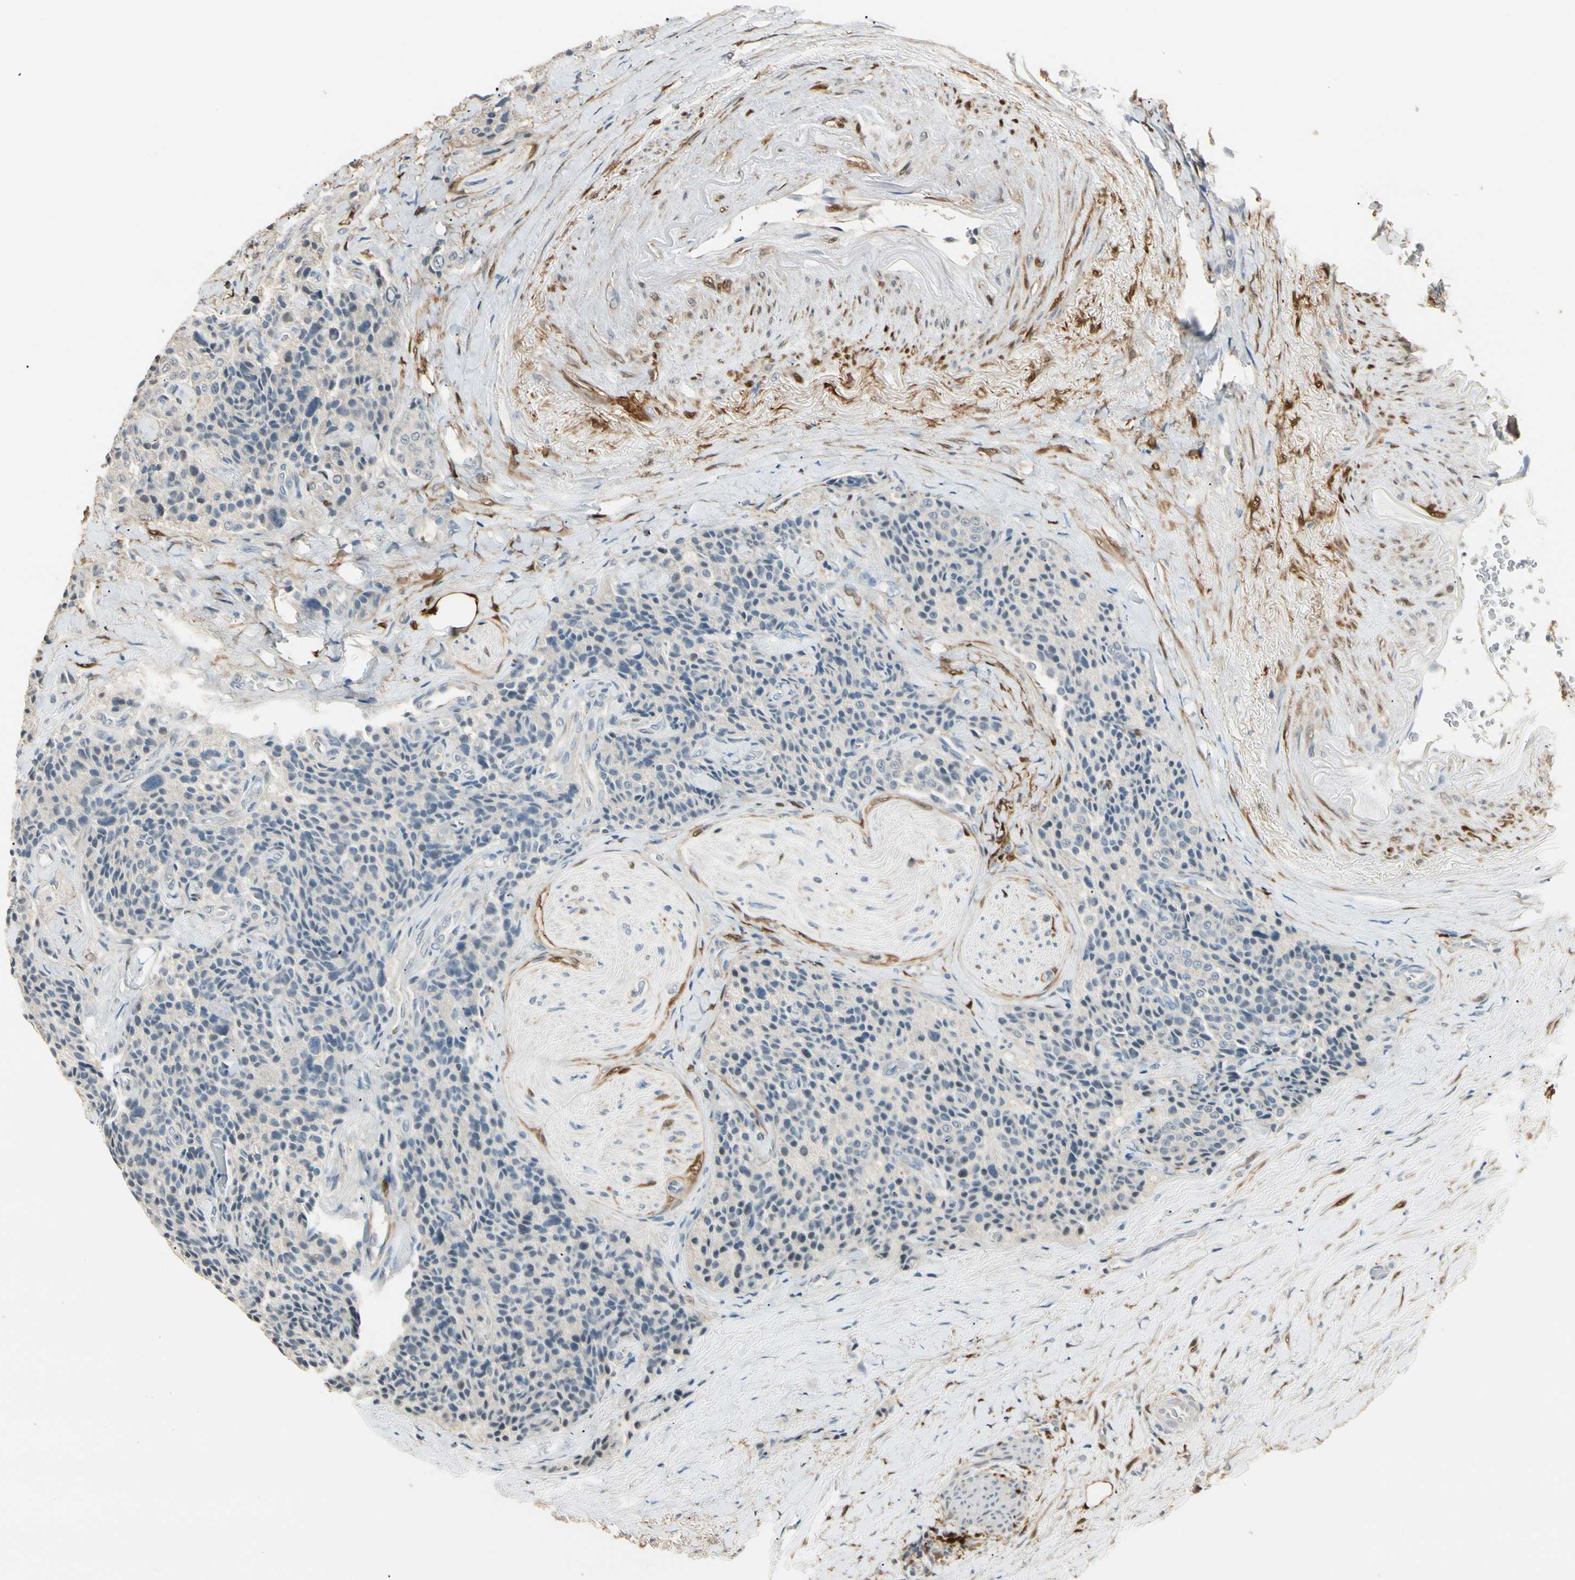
{"staining": {"intensity": "negative", "quantity": "none", "location": "none"}, "tissue": "carcinoid", "cell_type": "Tumor cells", "image_type": "cancer", "snomed": [{"axis": "morphology", "description": "Carcinoid, malignant, NOS"}, {"axis": "topography", "description": "Colon"}], "caption": "The photomicrograph reveals no staining of tumor cells in carcinoid (malignant).", "gene": "GNE", "patient": {"sex": "female", "age": 61}}